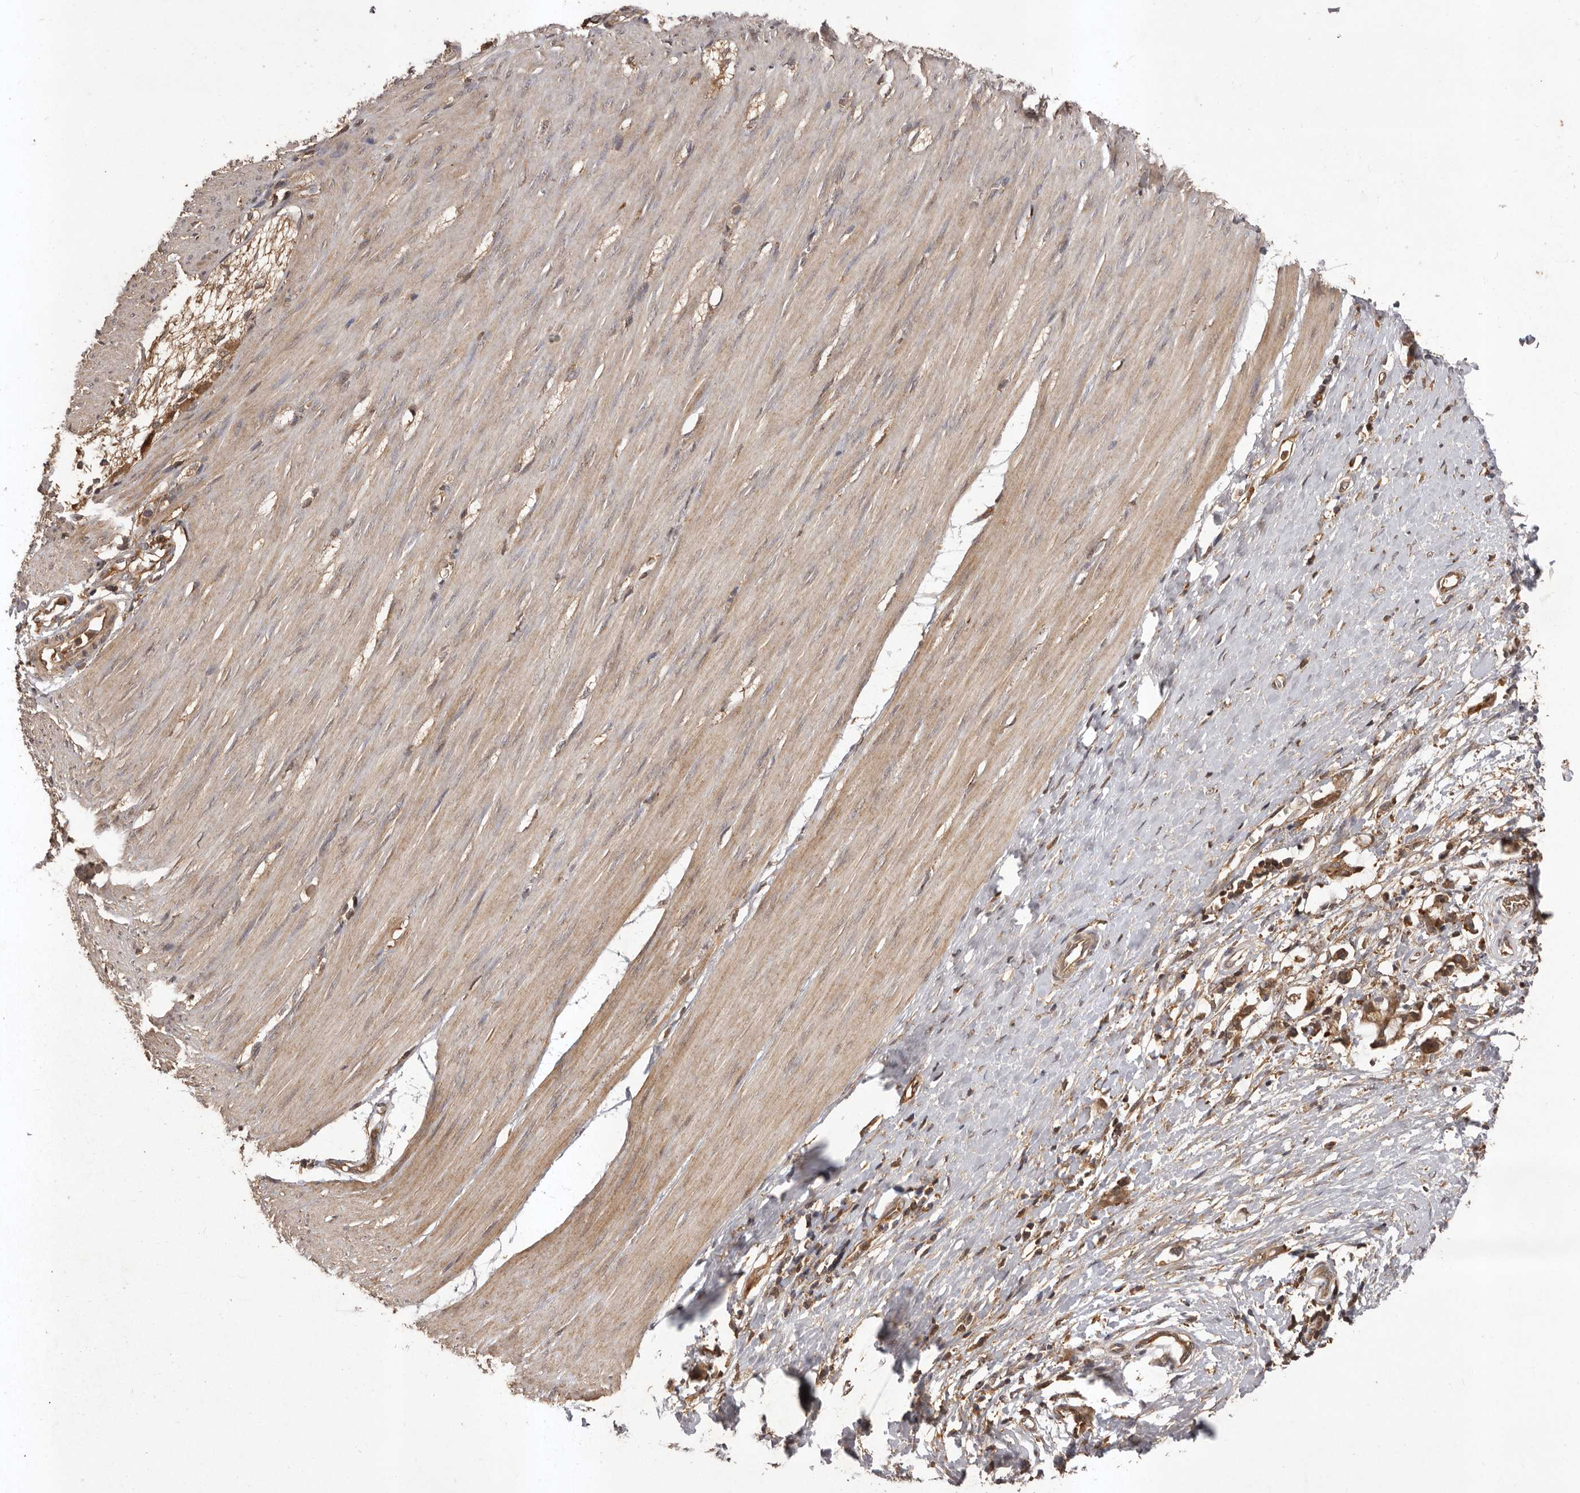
{"staining": {"intensity": "moderate", "quantity": ">75%", "location": "cytoplasmic/membranous"}, "tissue": "smooth muscle", "cell_type": "Smooth muscle cells", "image_type": "normal", "snomed": [{"axis": "morphology", "description": "Normal tissue, NOS"}, {"axis": "morphology", "description": "Adenocarcinoma, NOS"}, {"axis": "topography", "description": "Colon"}, {"axis": "topography", "description": "Peripheral nerve tissue"}], "caption": "Immunohistochemistry (IHC) (DAB (3,3'-diaminobenzidine)) staining of benign human smooth muscle shows moderate cytoplasmic/membranous protein positivity in approximately >75% of smooth muscle cells.", "gene": "SLC22A3", "patient": {"sex": "male", "age": 14}}